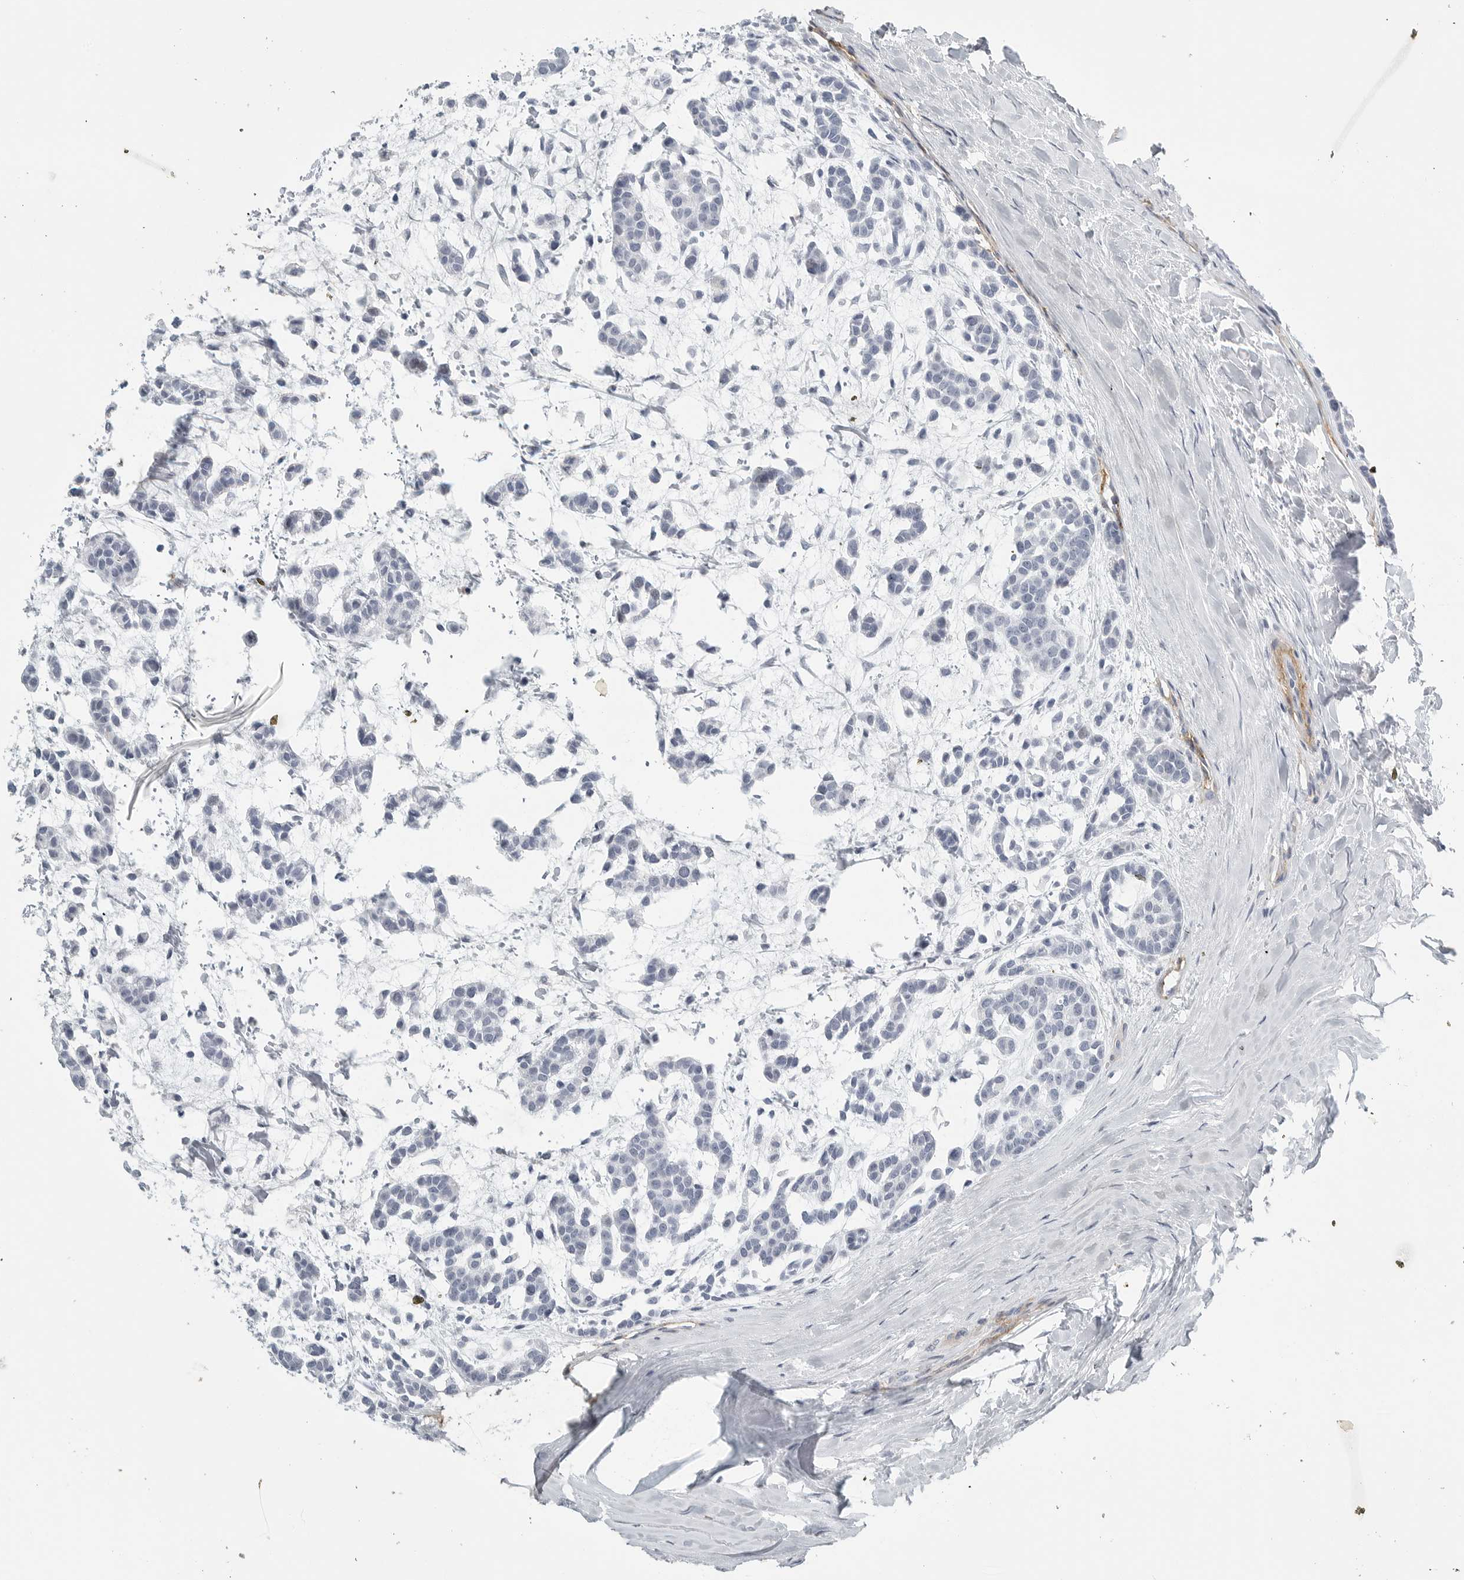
{"staining": {"intensity": "negative", "quantity": "none", "location": "none"}, "tissue": "head and neck cancer", "cell_type": "Tumor cells", "image_type": "cancer", "snomed": [{"axis": "morphology", "description": "Adenocarcinoma, NOS"}, {"axis": "morphology", "description": "Adenoma, NOS"}, {"axis": "topography", "description": "Head-Neck"}], "caption": "This is a photomicrograph of immunohistochemistry staining of head and neck cancer, which shows no expression in tumor cells.", "gene": "TNR", "patient": {"sex": "female", "age": 55}}